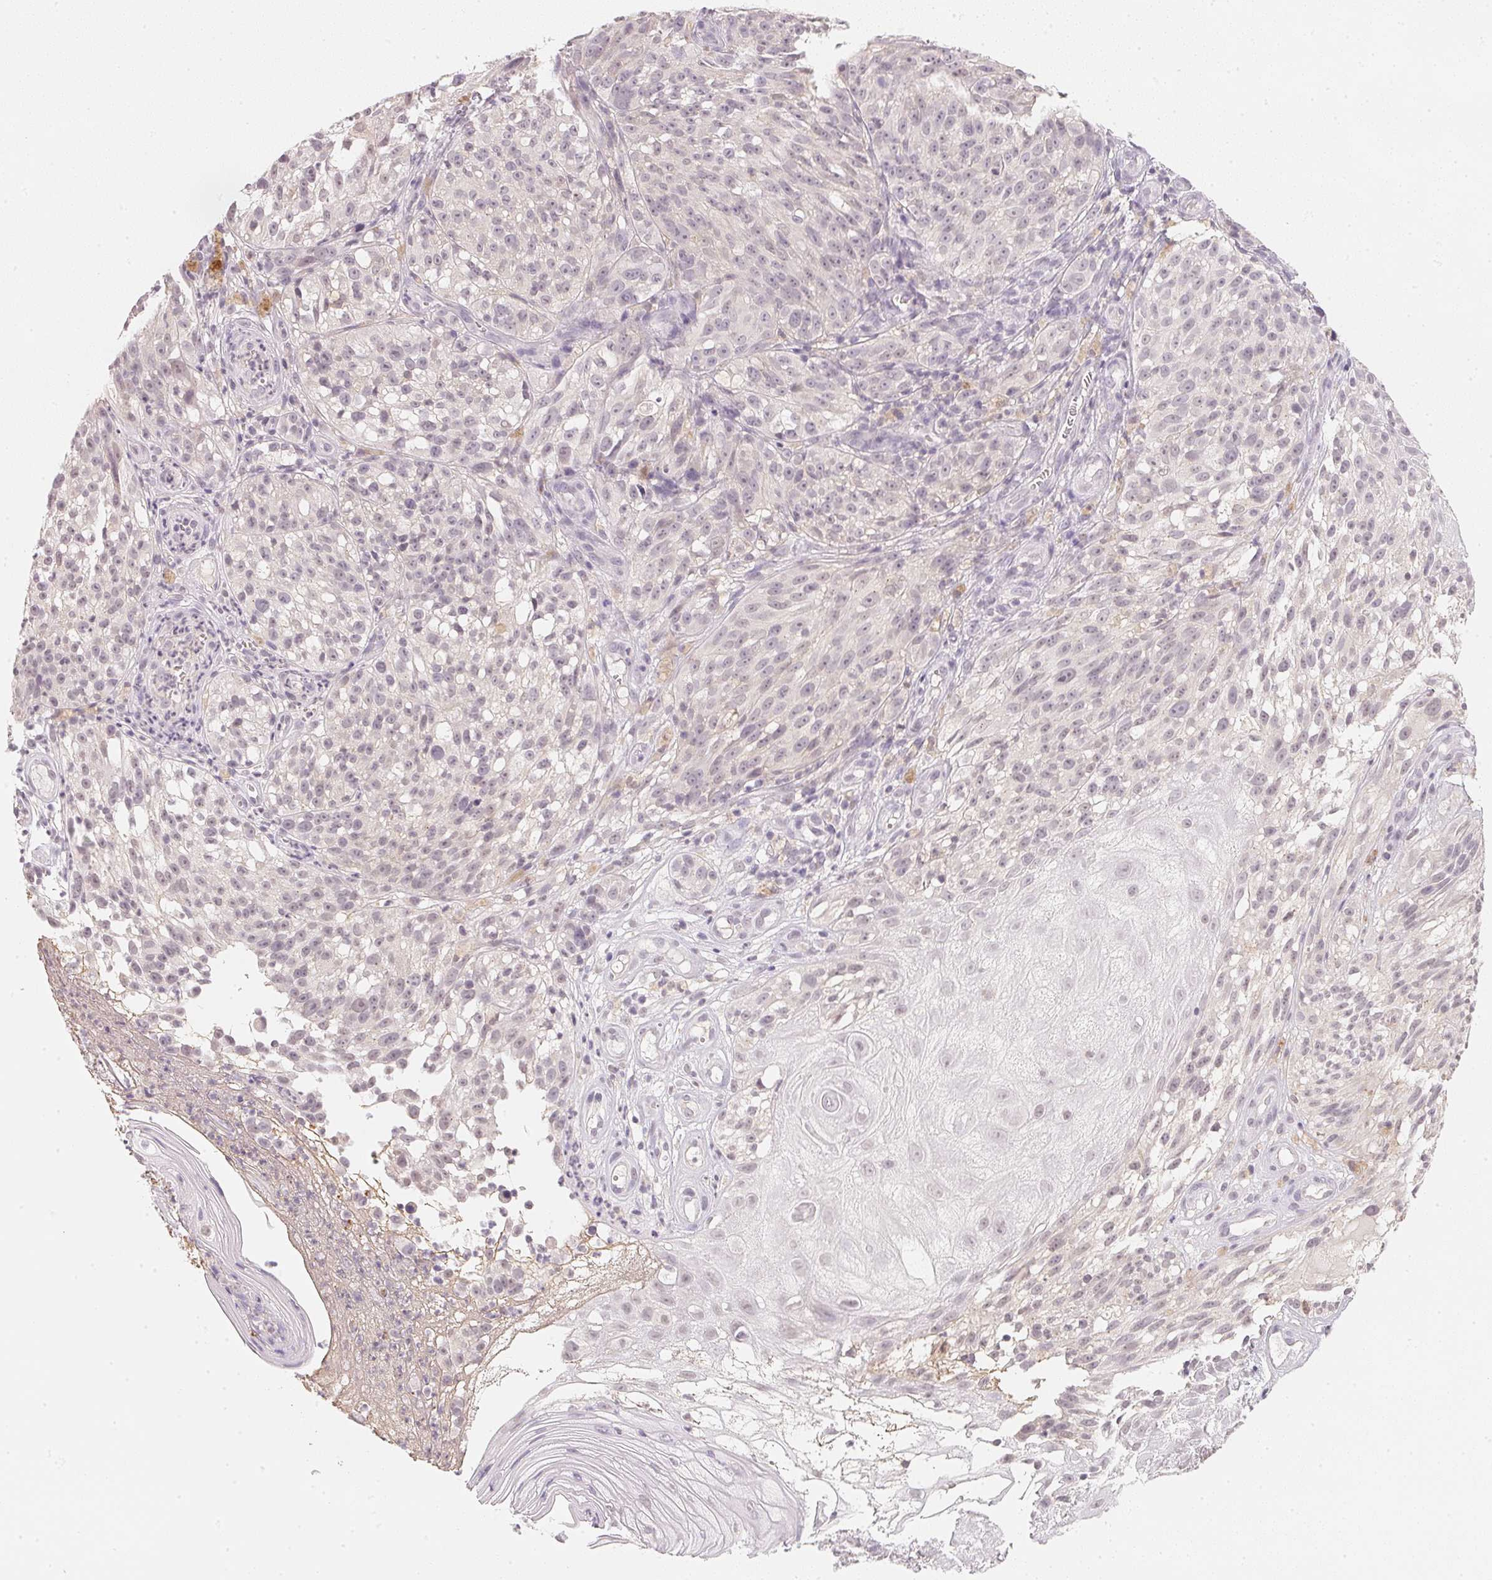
{"staining": {"intensity": "negative", "quantity": "none", "location": "none"}, "tissue": "melanoma", "cell_type": "Tumor cells", "image_type": "cancer", "snomed": [{"axis": "morphology", "description": "Malignant melanoma, NOS"}, {"axis": "topography", "description": "Skin"}], "caption": "This is an immunohistochemistry (IHC) micrograph of melanoma. There is no expression in tumor cells.", "gene": "CFAP276", "patient": {"sex": "female", "age": 85}}